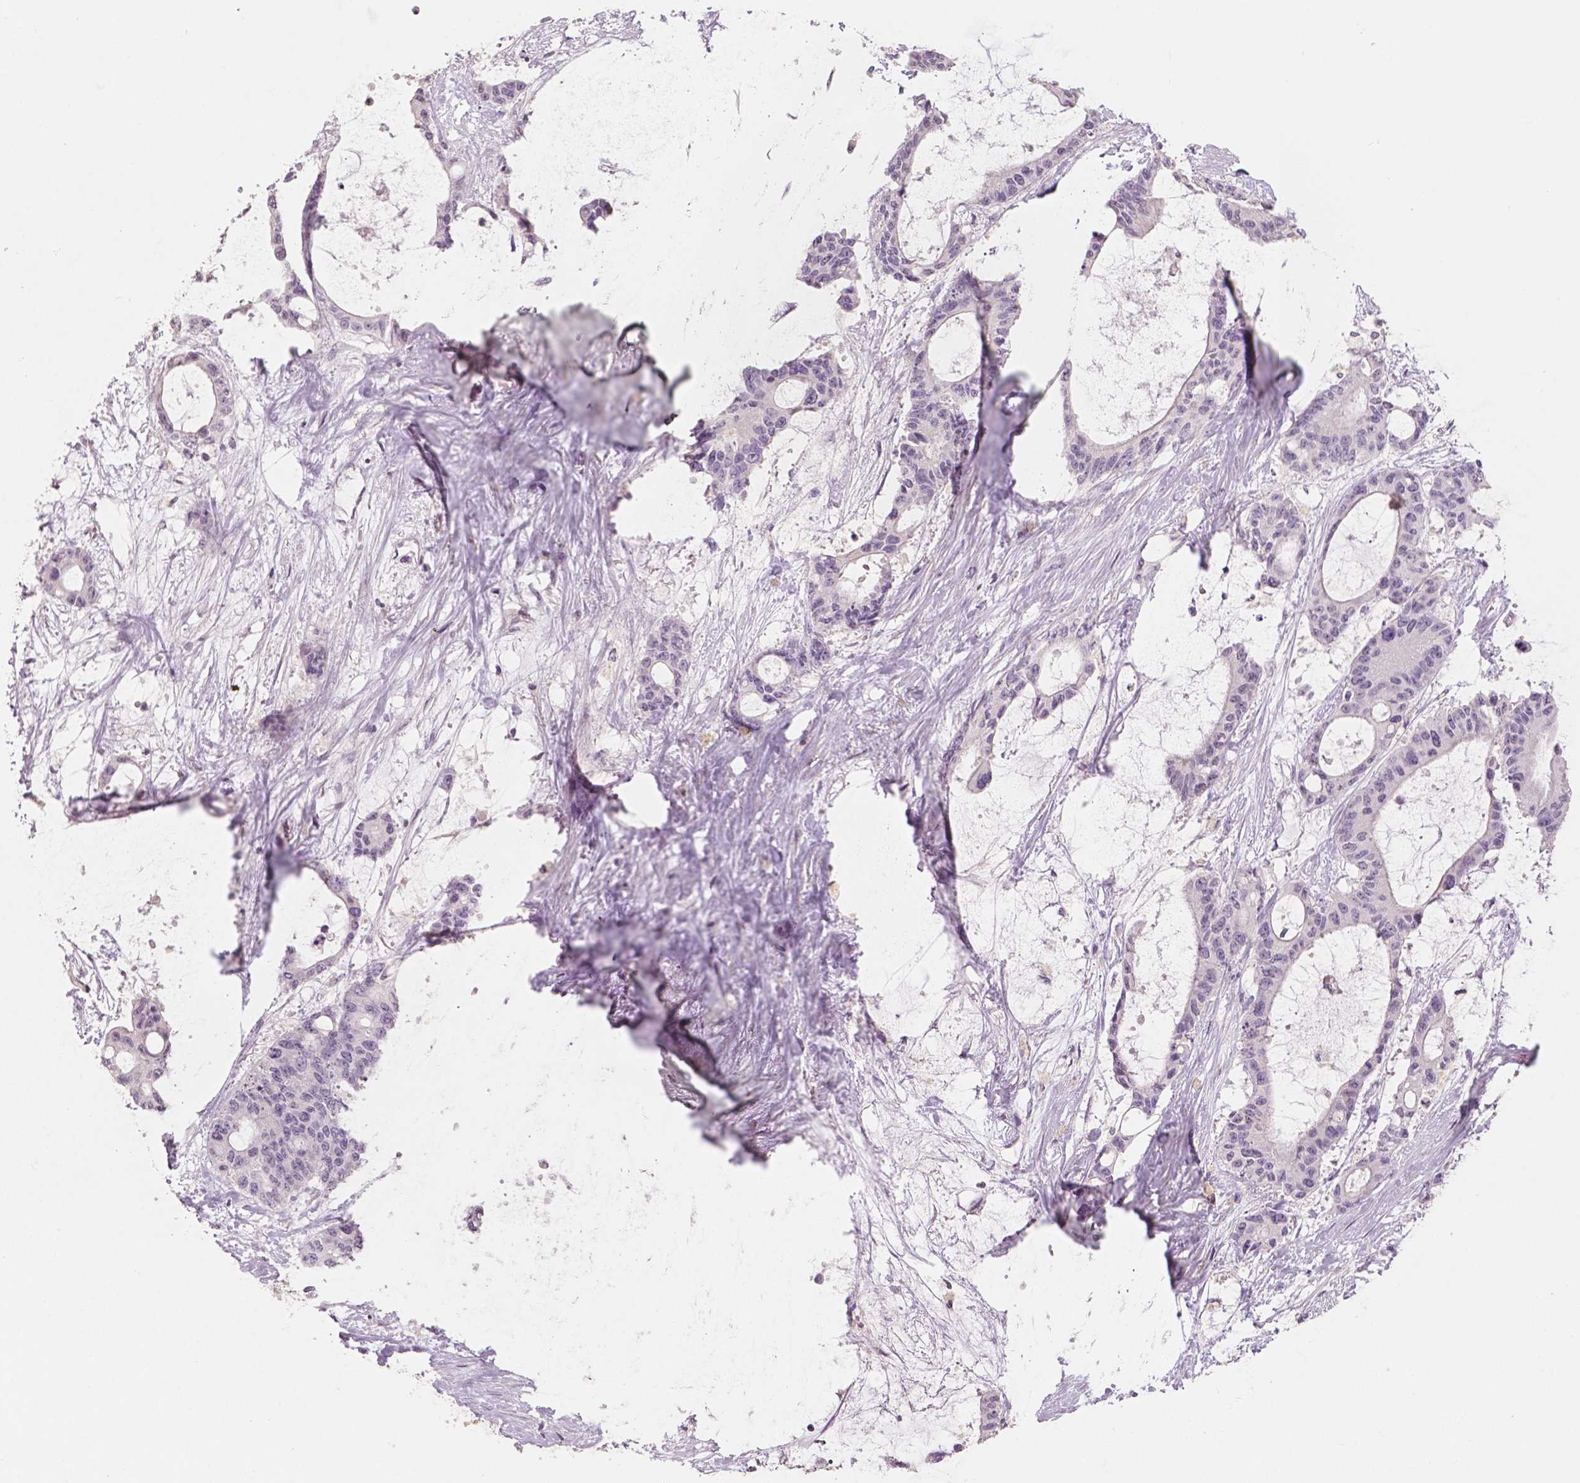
{"staining": {"intensity": "negative", "quantity": "none", "location": "none"}, "tissue": "liver cancer", "cell_type": "Tumor cells", "image_type": "cancer", "snomed": [{"axis": "morphology", "description": "Normal tissue, NOS"}, {"axis": "morphology", "description": "Cholangiocarcinoma"}, {"axis": "topography", "description": "Liver"}, {"axis": "topography", "description": "Peripheral nerve tissue"}], "caption": "Human liver cholangiocarcinoma stained for a protein using immunohistochemistry (IHC) reveals no staining in tumor cells.", "gene": "NECAB1", "patient": {"sex": "female", "age": 73}}